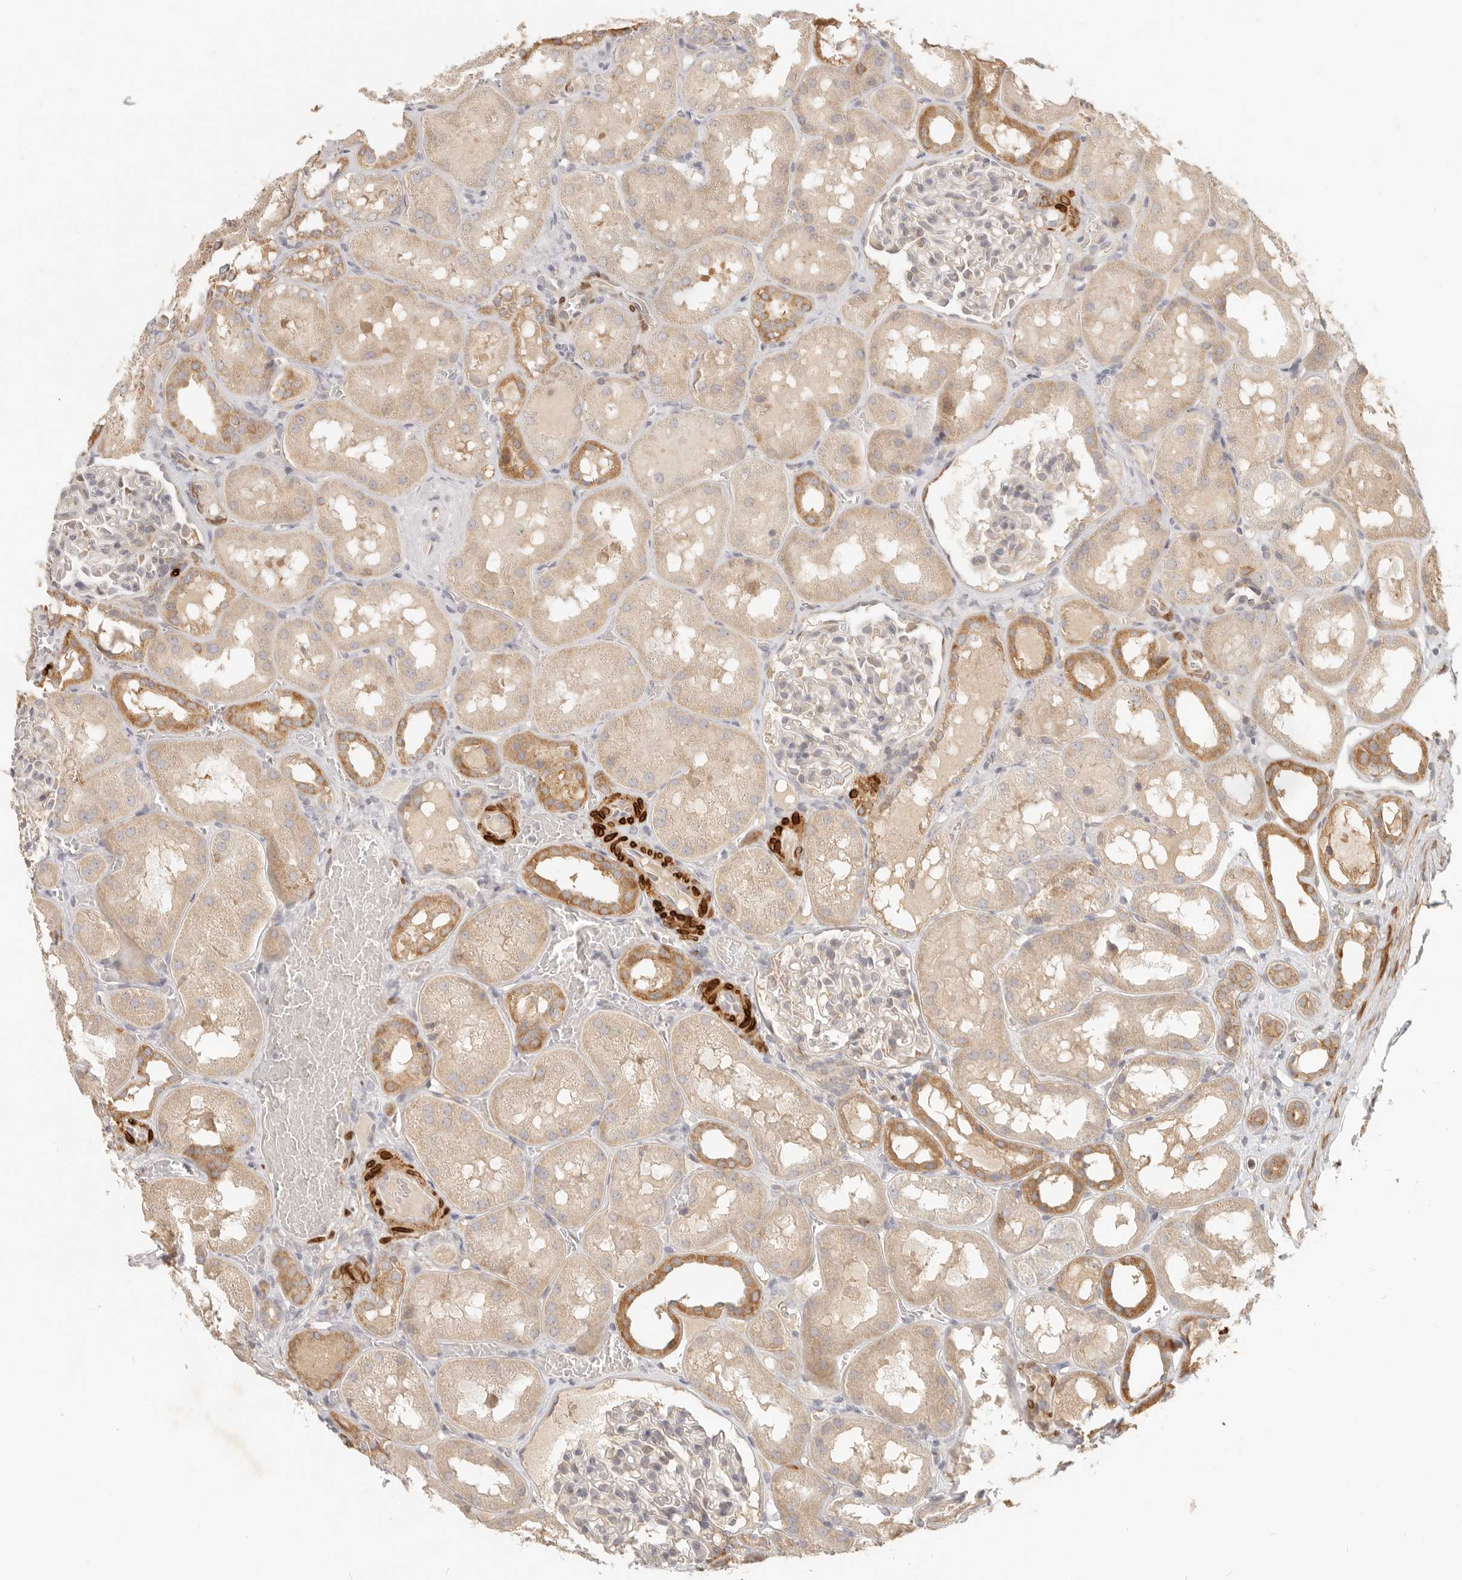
{"staining": {"intensity": "weak", "quantity": "<25%", "location": "cytoplasmic/membranous"}, "tissue": "kidney", "cell_type": "Cells in glomeruli", "image_type": "normal", "snomed": [{"axis": "morphology", "description": "Normal tissue, NOS"}, {"axis": "topography", "description": "Kidney"}, {"axis": "topography", "description": "Urinary bladder"}], "caption": "A high-resolution image shows immunohistochemistry staining of unremarkable kidney, which exhibits no significant expression in cells in glomeruli.", "gene": "PABPC4", "patient": {"sex": "male", "age": 16}}